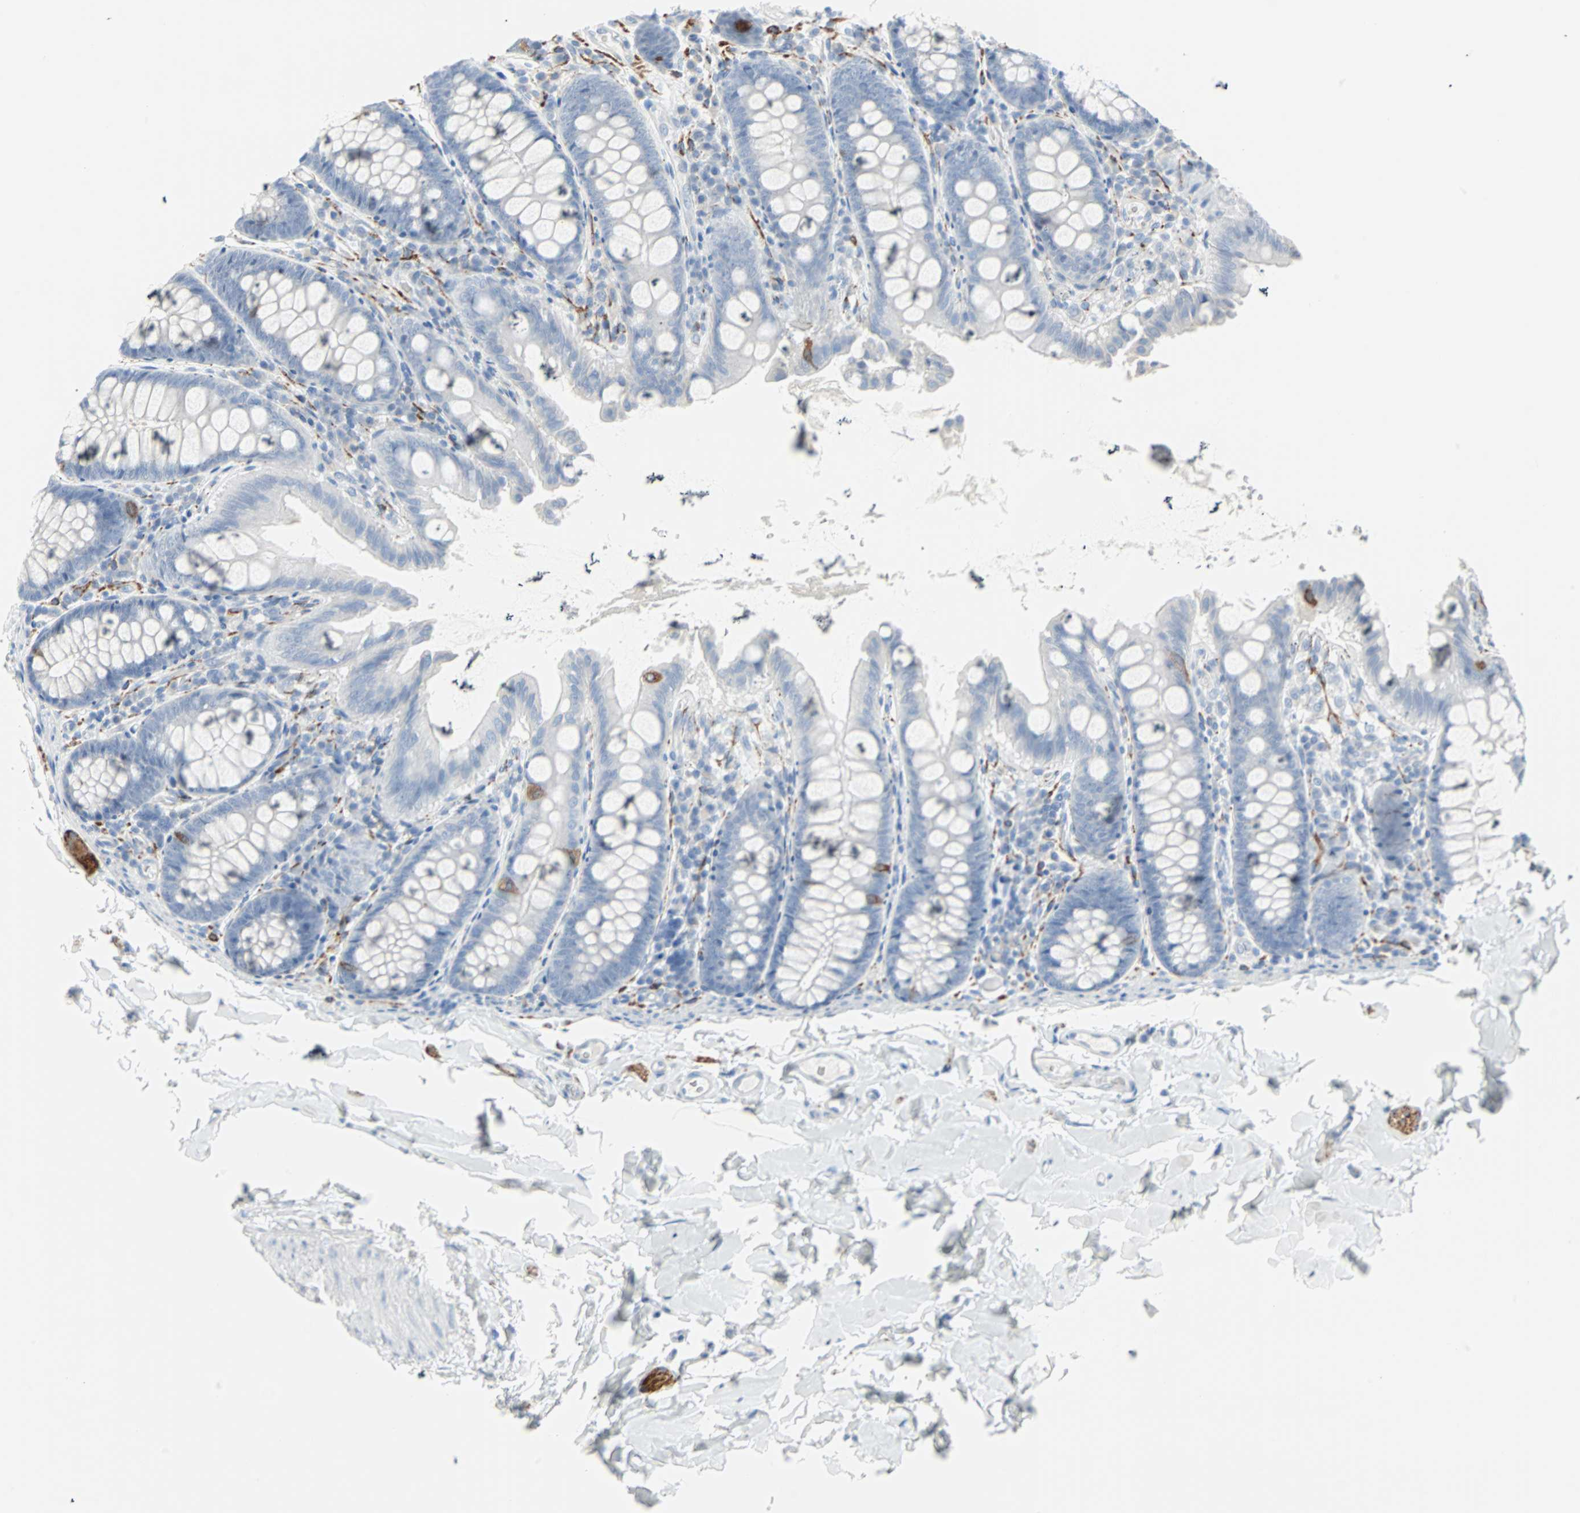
{"staining": {"intensity": "negative", "quantity": "none", "location": "none"}, "tissue": "colon", "cell_type": "Endothelial cells", "image_type": "normal", "snomed": [{"axis": "morphology", "description": "Normal tissue, NOS"}, {"axis": "topography", "description": "Colon"}], "caption": "IHC photomicrograph of benign colon: colon stained with DAB demonstrates no significant protein positivity in endothelial cells.", "gene": "STX1A", "patient": {"sex": "female", "age": 61}}